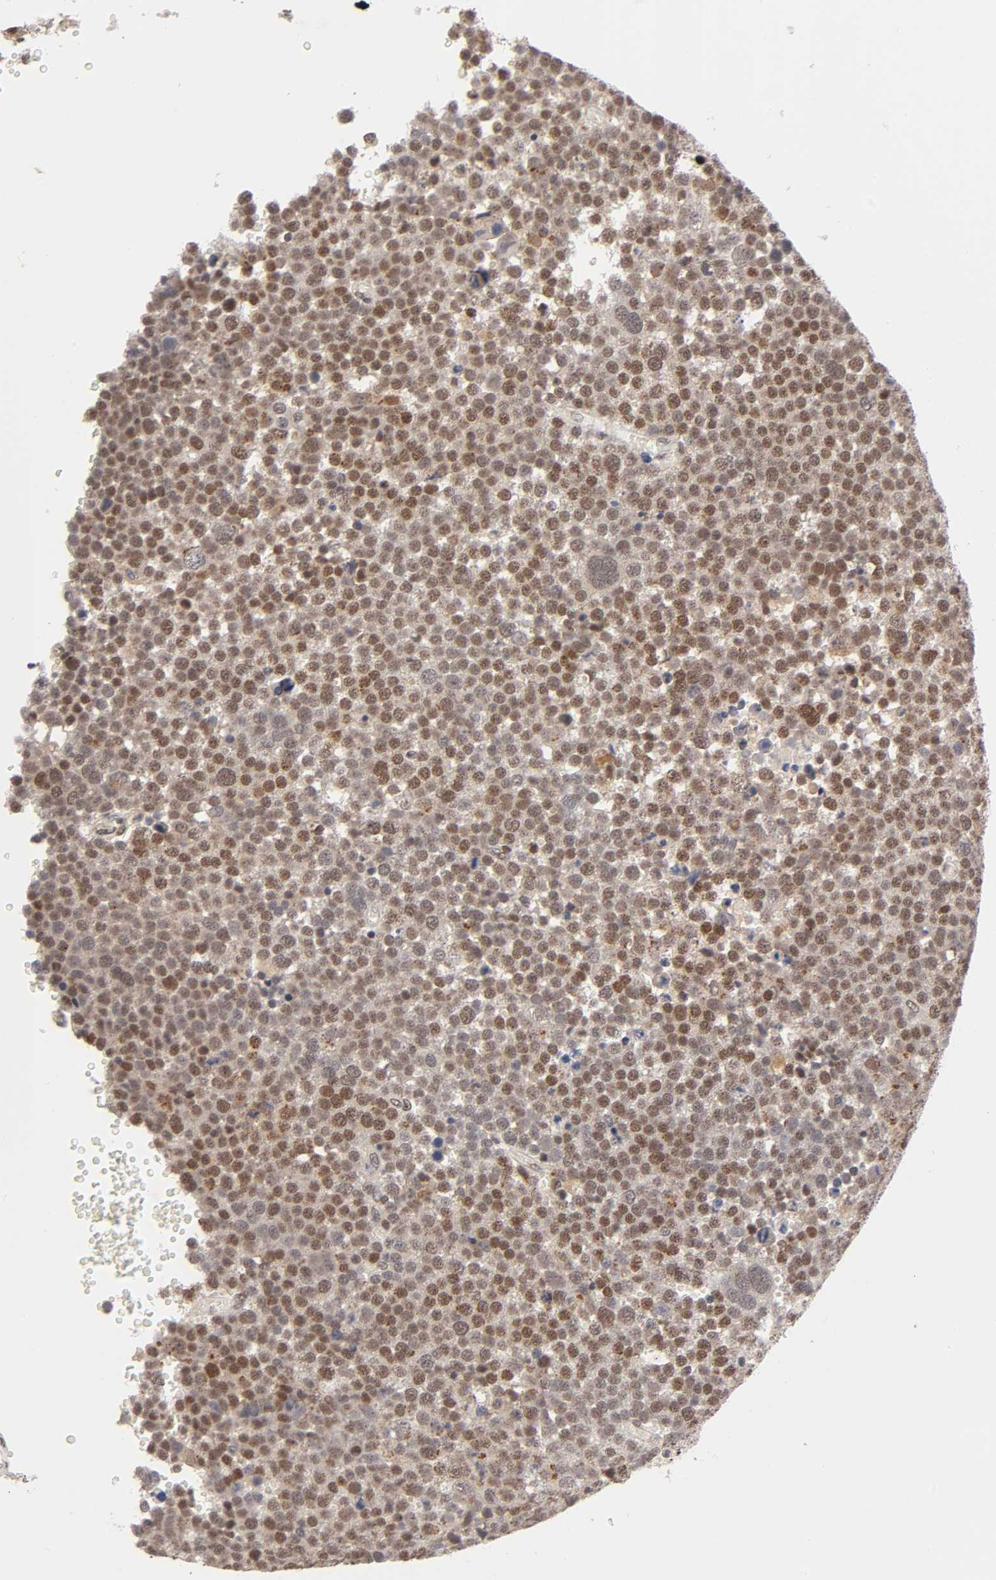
{"staining": {"intensity": "strong", "quantity": "25%-75%", "location": "cytoplasmic/membranous,nuclear"}, "tissue": "testis cancer", "cell_type": "Tumor cells", "image_type": "cancer", "snomed": [{"axis": "morphology", "description": "Seminoma, NOS"}, {"axis": "topography", "description": "Testis"}], "caption": "Testis cancer stained with DAB (3,3'-diaminobenzidine) IHC exhibits high levels of strong cytoplasmic/membranous and nuclear positivity in about 25%-75% of tumor cells. (IHC, brightfield microscopy, high magnification).", "gene": "EP300", "patient": {"sex": "male", "age": 71}}